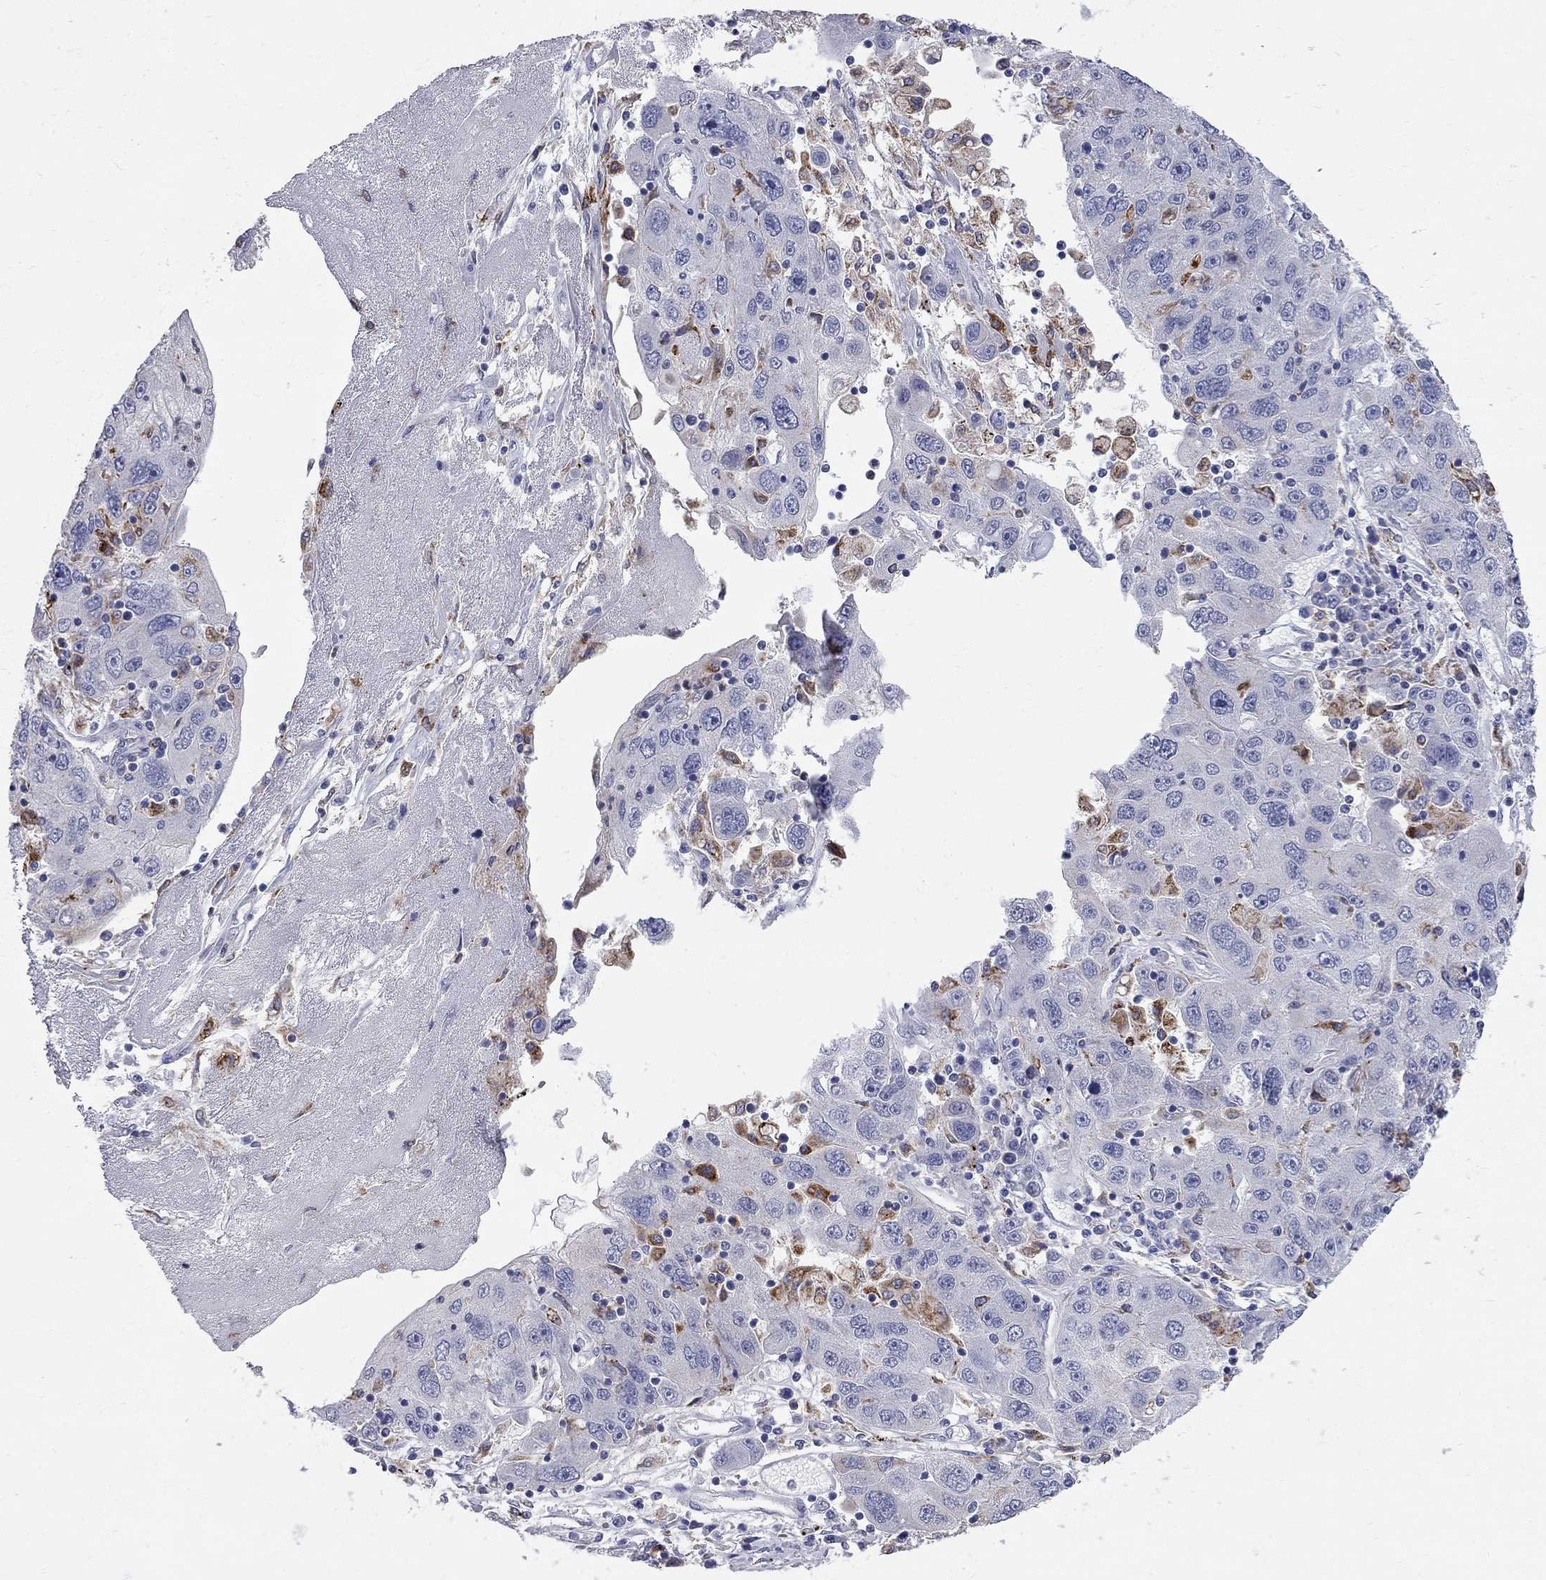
{"staining": {"intensity": "negative", "quantity": "none", "location": "none"}, "tissue": "stomach cancer", "cell_type": "Tumor cells", "image_type": "cancer", "snomed": [{"axis": "morphology", "description": "Adenocarcinoma, NOS"}, {"axis": "topography", "description": "Stomach"}], "caption": "This is a photomicrograph of immunohistochemistry staining of stomach cancer, which shows no staining in tumor cells.", "gene": "ACSL1", "patient": {"sex": "male", "age": 56}}